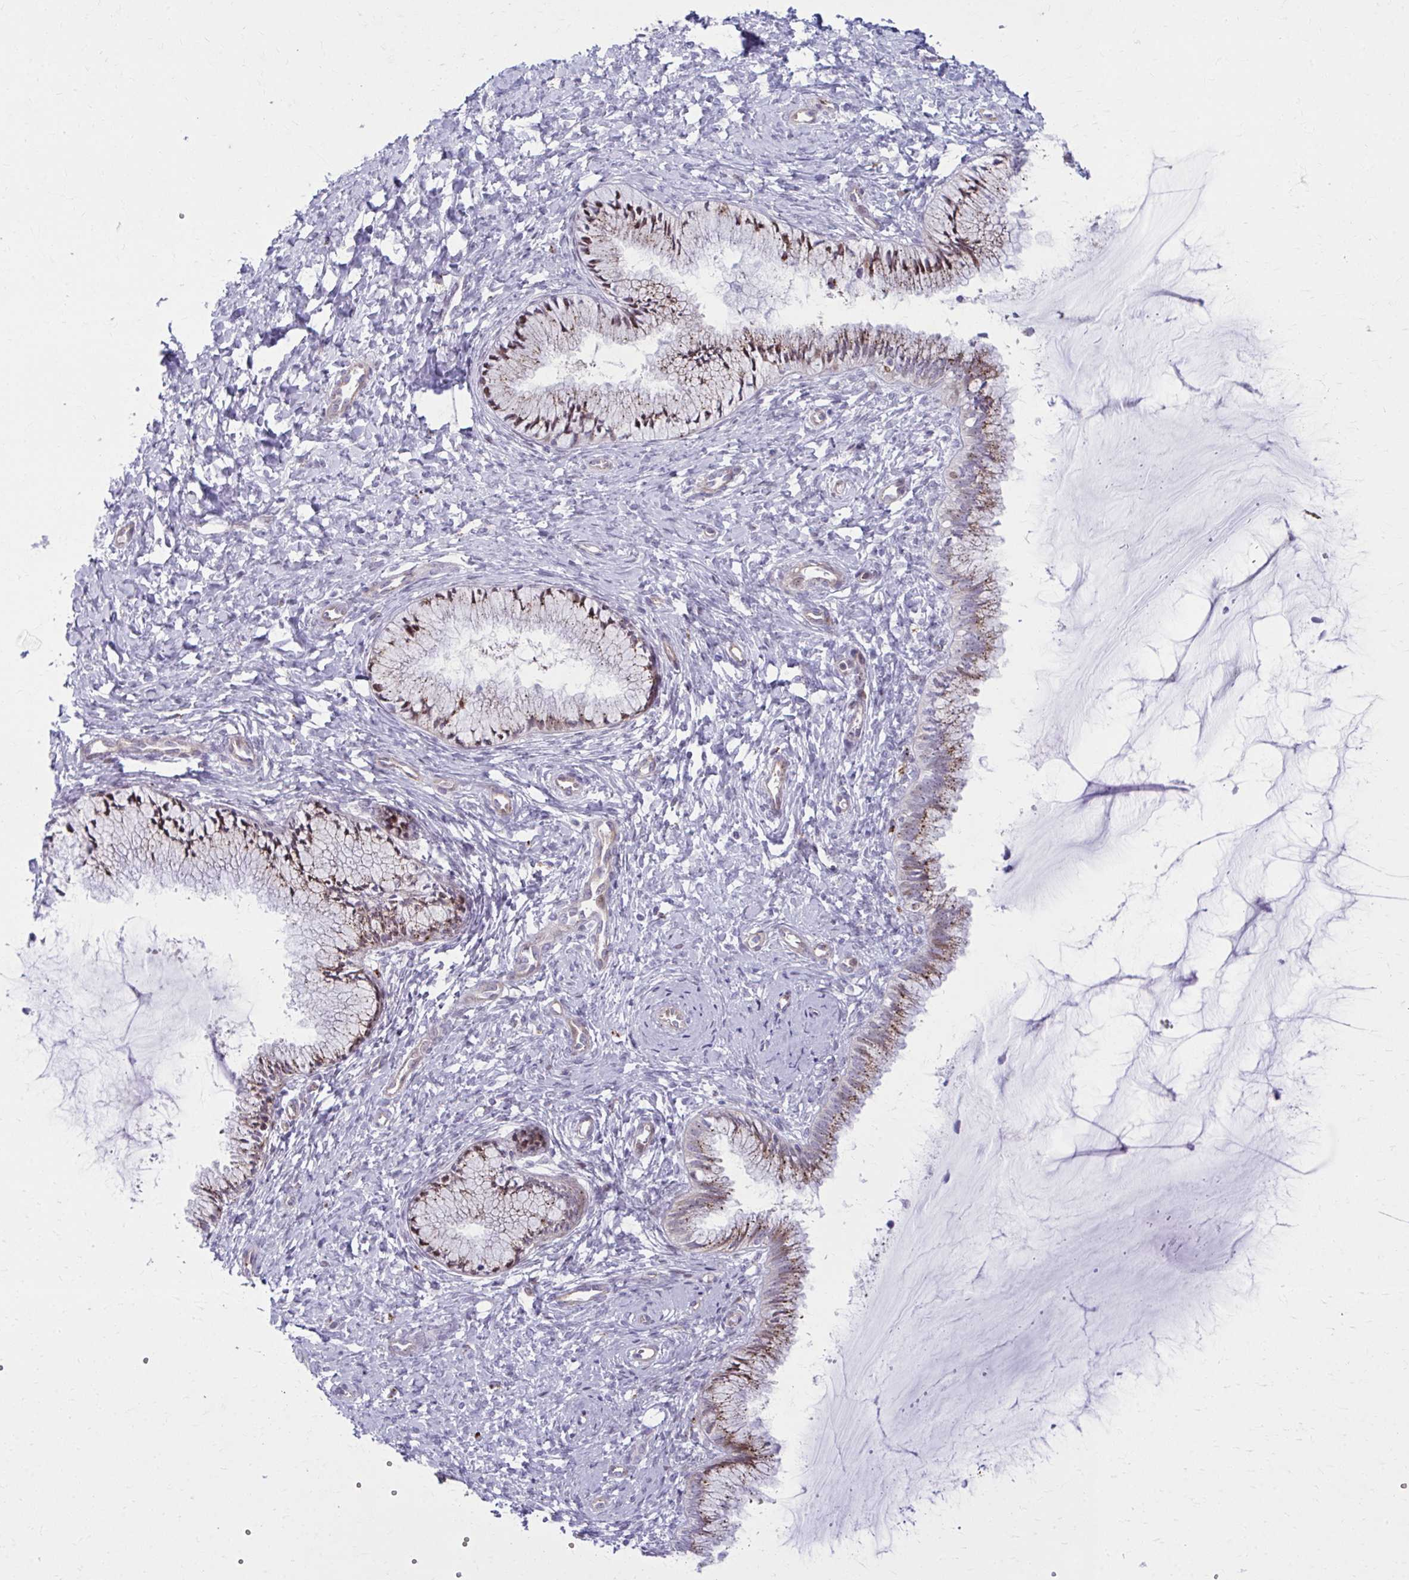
{"staining": {"intensity": "moderate", "quantity": ">75%", "location": "cytoplasmic/membranous,nuclear"}, "tissue": "cervix", "cell_type": "Glandular cells", "image_type": "normal", "snomed": [{"axis": "morphology", "description": "Normal tissue, NOS"}, {"axis": "topography", "description": "Cervix"}], "caption": "Immunohistochemical staining of normal human cervix displays >75% levels of moderate cytoplasmic/membranous,nuclear protein staining in approximately >75% of glandular cells.", "gene": "LRRC4B", "patient": {"sex": "female", "age": 37}}